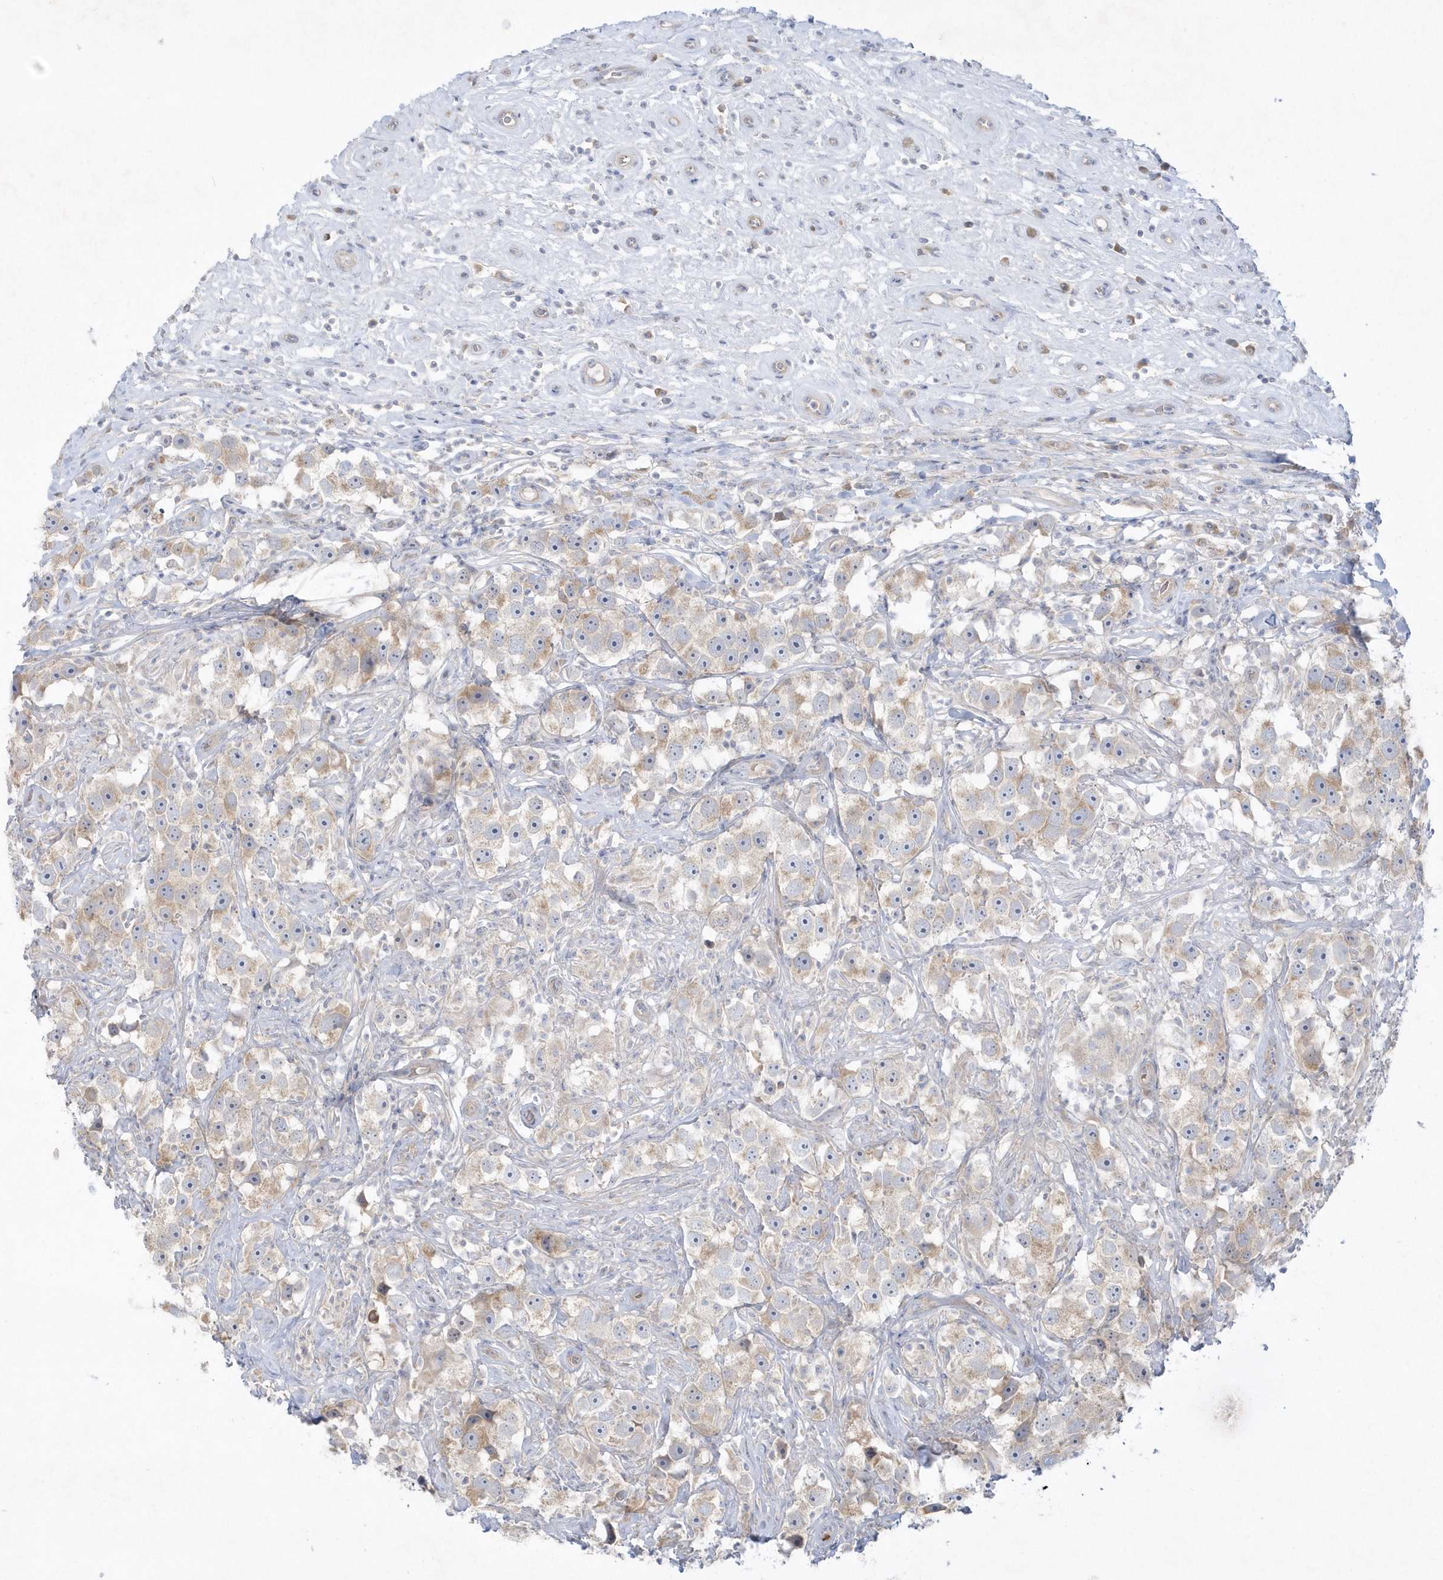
{"staining": {"intensity": "weak", "quantity": "25%-75%", "location": "cytoplasmic/membranous"}, "tissue": "testis cancer", "cell_type": "Tumor cells", "image_type": "cancer", "snomed": [{"axis": "morphology", "description": "Seminoma, NOS"}, {"axis": "topography", "description": "Testis"}], "caption": "This image demonstrates IHC staining of testis cancer (seminoma), with low weak cytoplasmic/membranous staining in about 25%-75% of tumor cells.", "gene": "LARS1", "patient": {"sex": "male", "age": 49}}